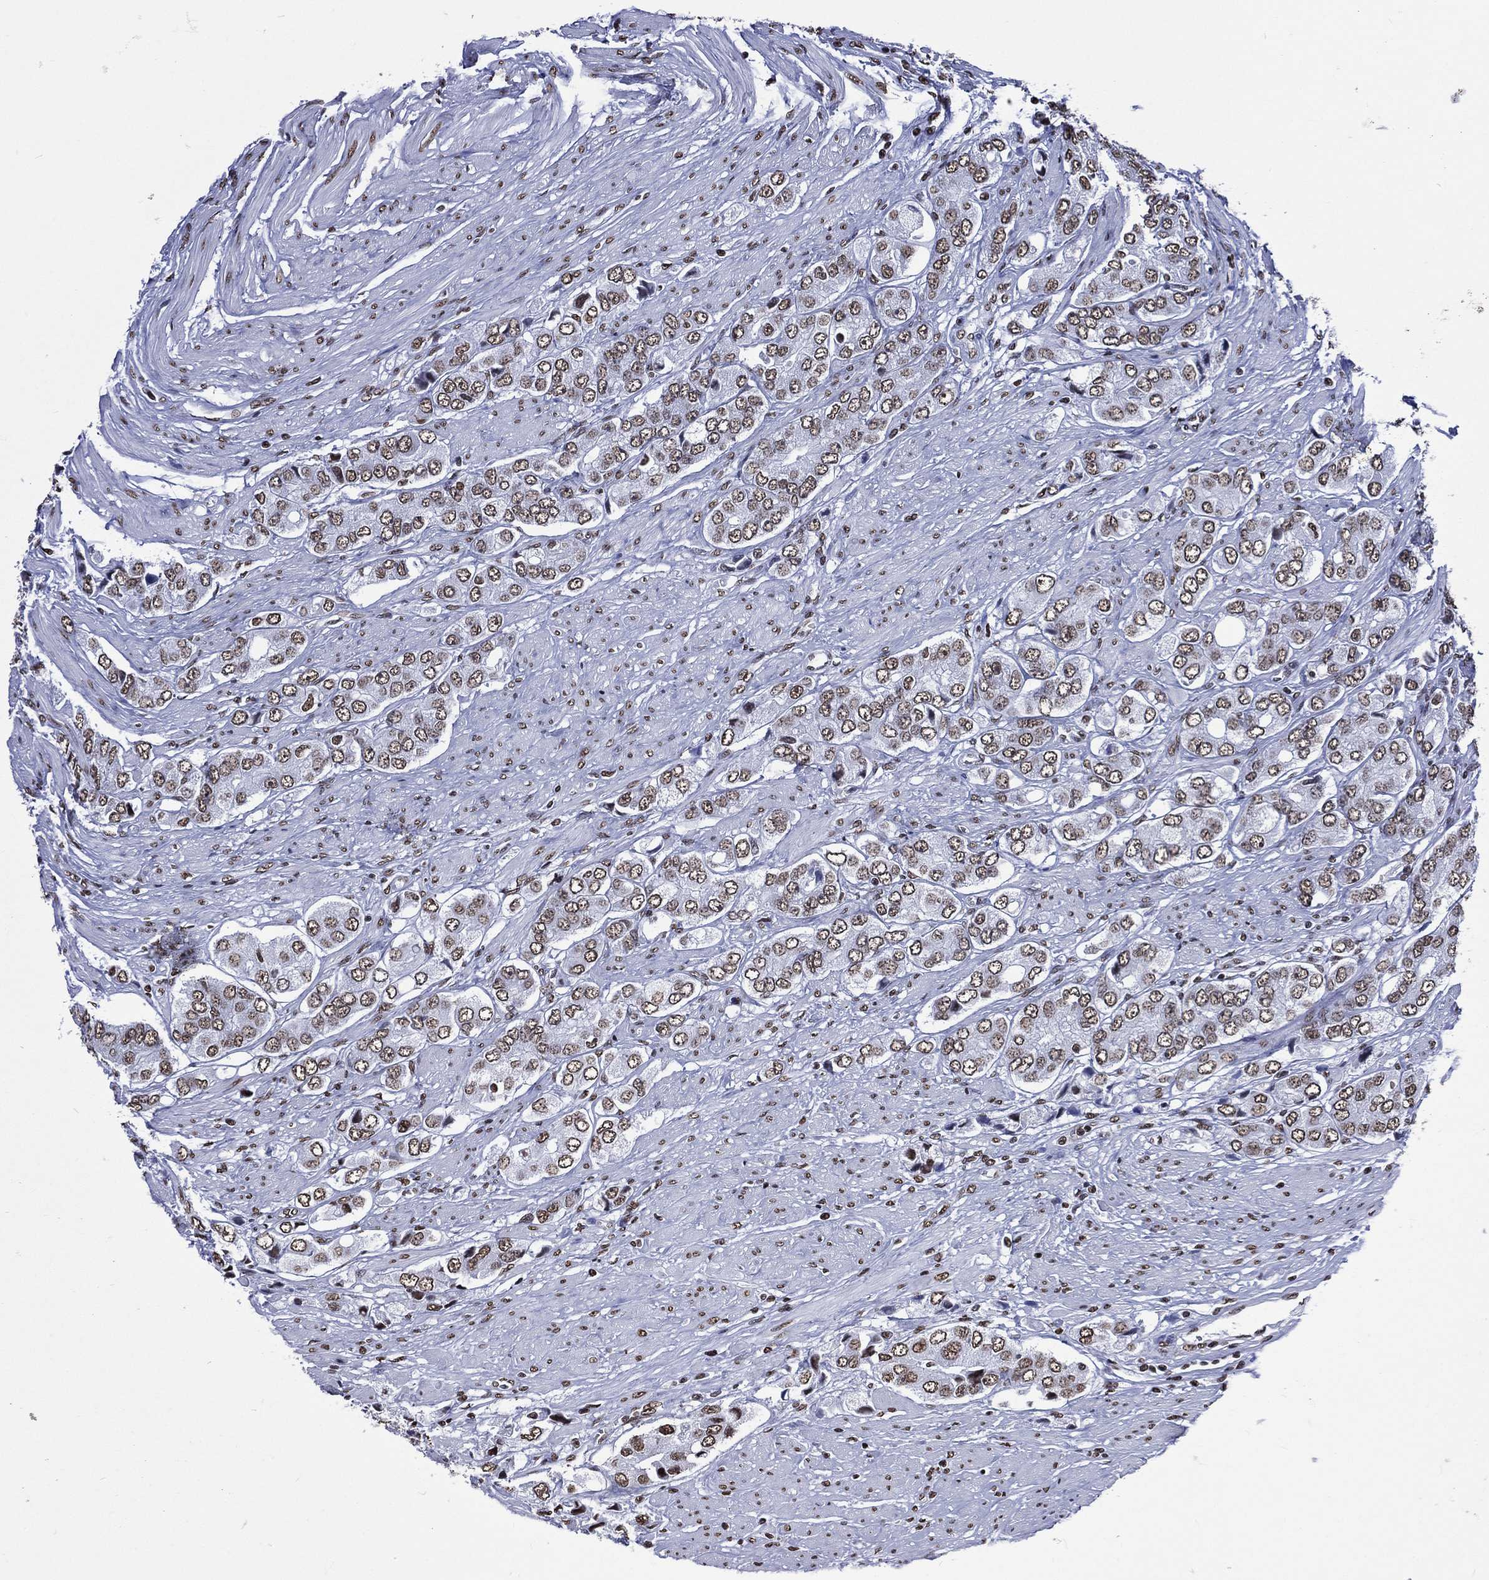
{"staining": {"intensity": "weak", "quantity": ">75%", "location": "nuclear"}, "tissue": "prostate cancer", "cell_type": "Tumor cells", "image_type": "cancer", "snomed": [{"axis": "morphology", "description": "Adenocarcinoma, Low grade"}, {"axis": "topography", "description": "Prostate"}], "caption": "DAB immunohistochemical staining of human prostate low-grade adenocarcinoma displays weak nuclear protein expression in about >75% of tumor cells.", "gene": "RETREG2", "patient": {"sex": "male", "age": 69}}